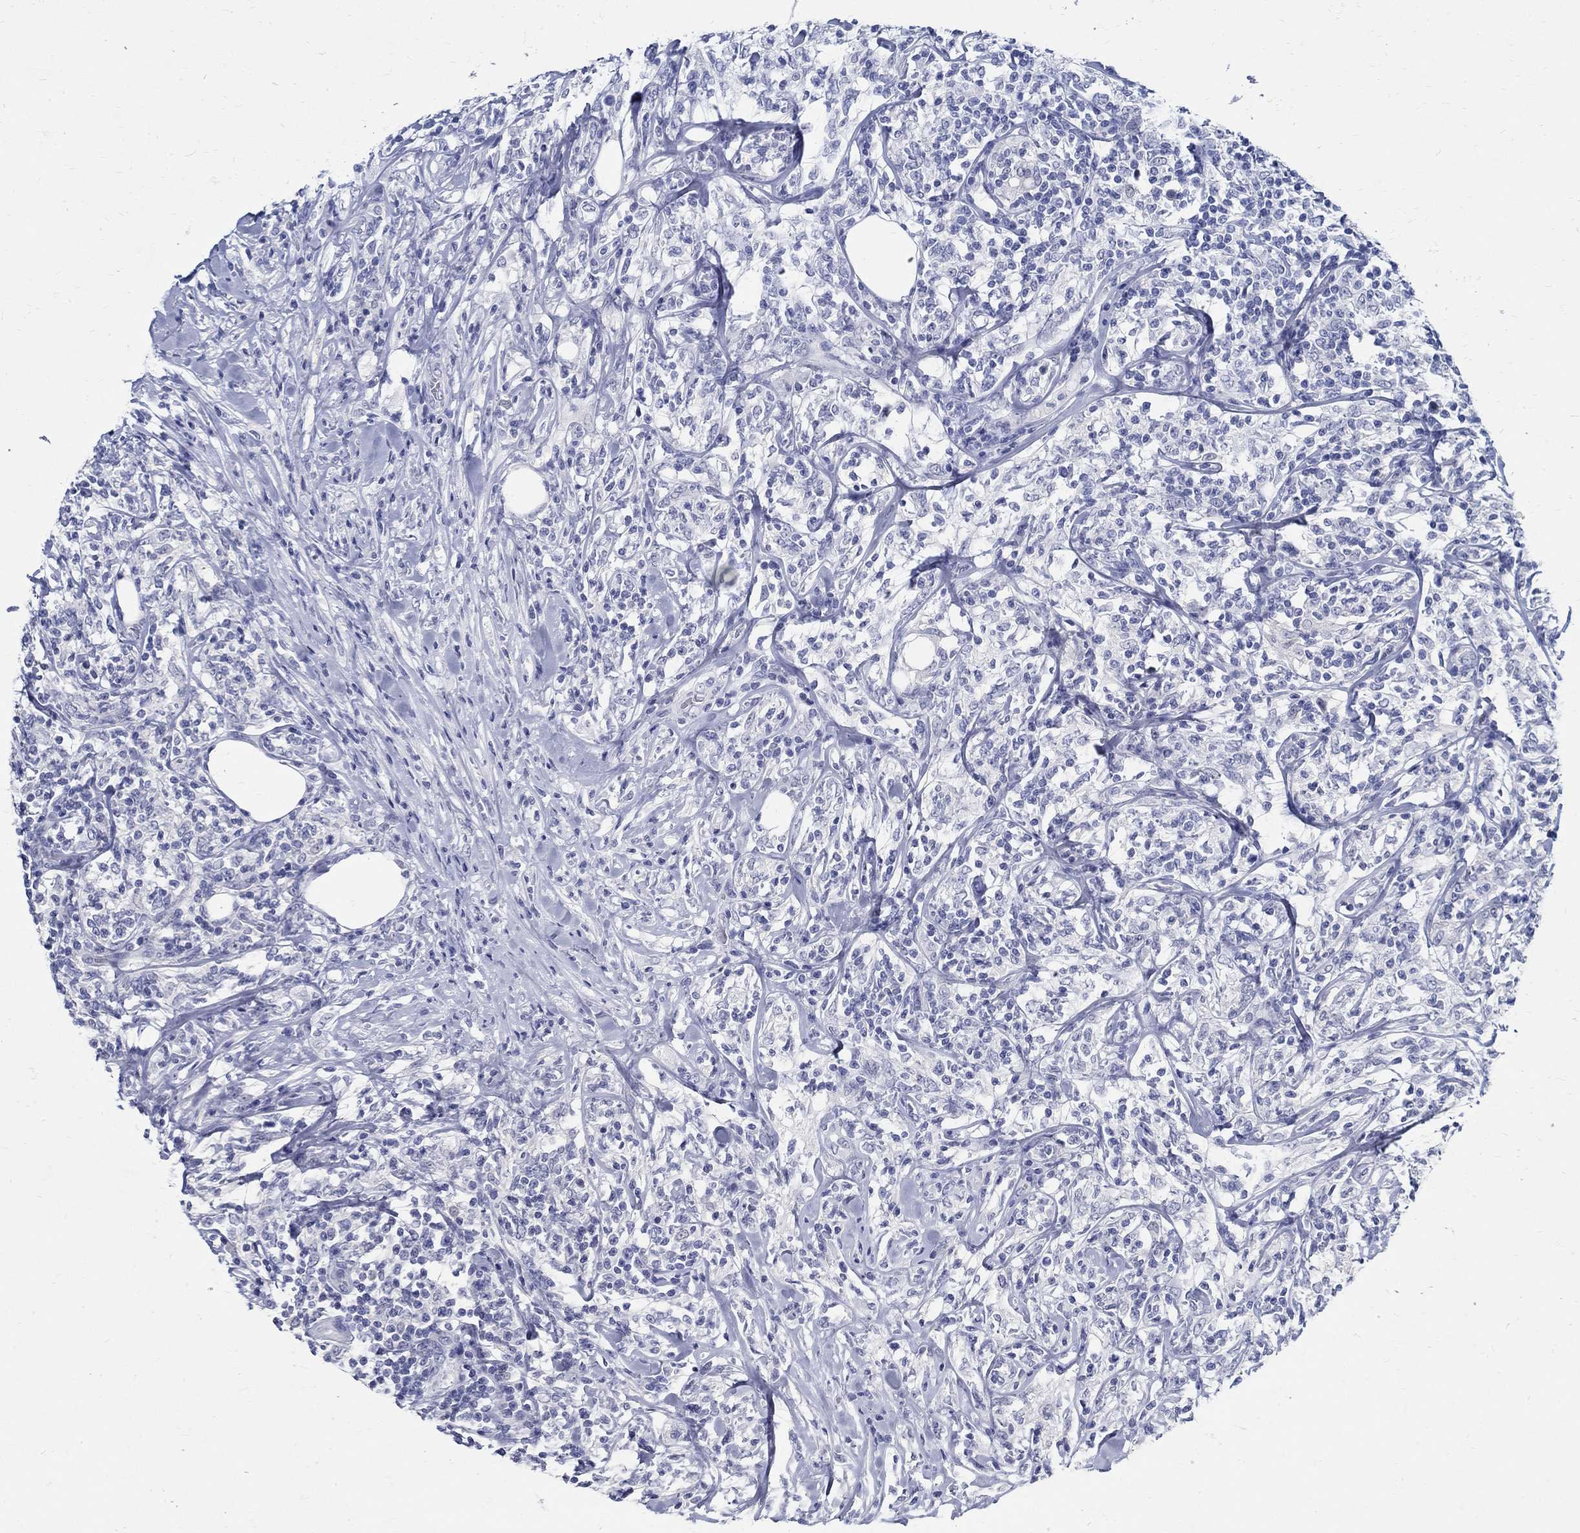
{"staining": {"intensity": "negative", "quantity": "none", "location": "none"}, "tissue": "lymphoma", "cell_type": "Tumor cells", "image_type": "cancer", "snomed": [{"axis": "morphology", "description": "Malignant lymphoma, non-Hodgkin's type, High grade"}, {"axis": "topography", "description": "Lymph node"}], "caption": "A photomicrograph of malignant lymphoma, non-Hodgkin's type (high-grade) stained for a protein exhibits no brown staining in tumor cells.", "gene": "BSPRY", "patient": {"sex": "female", "age": 84}}